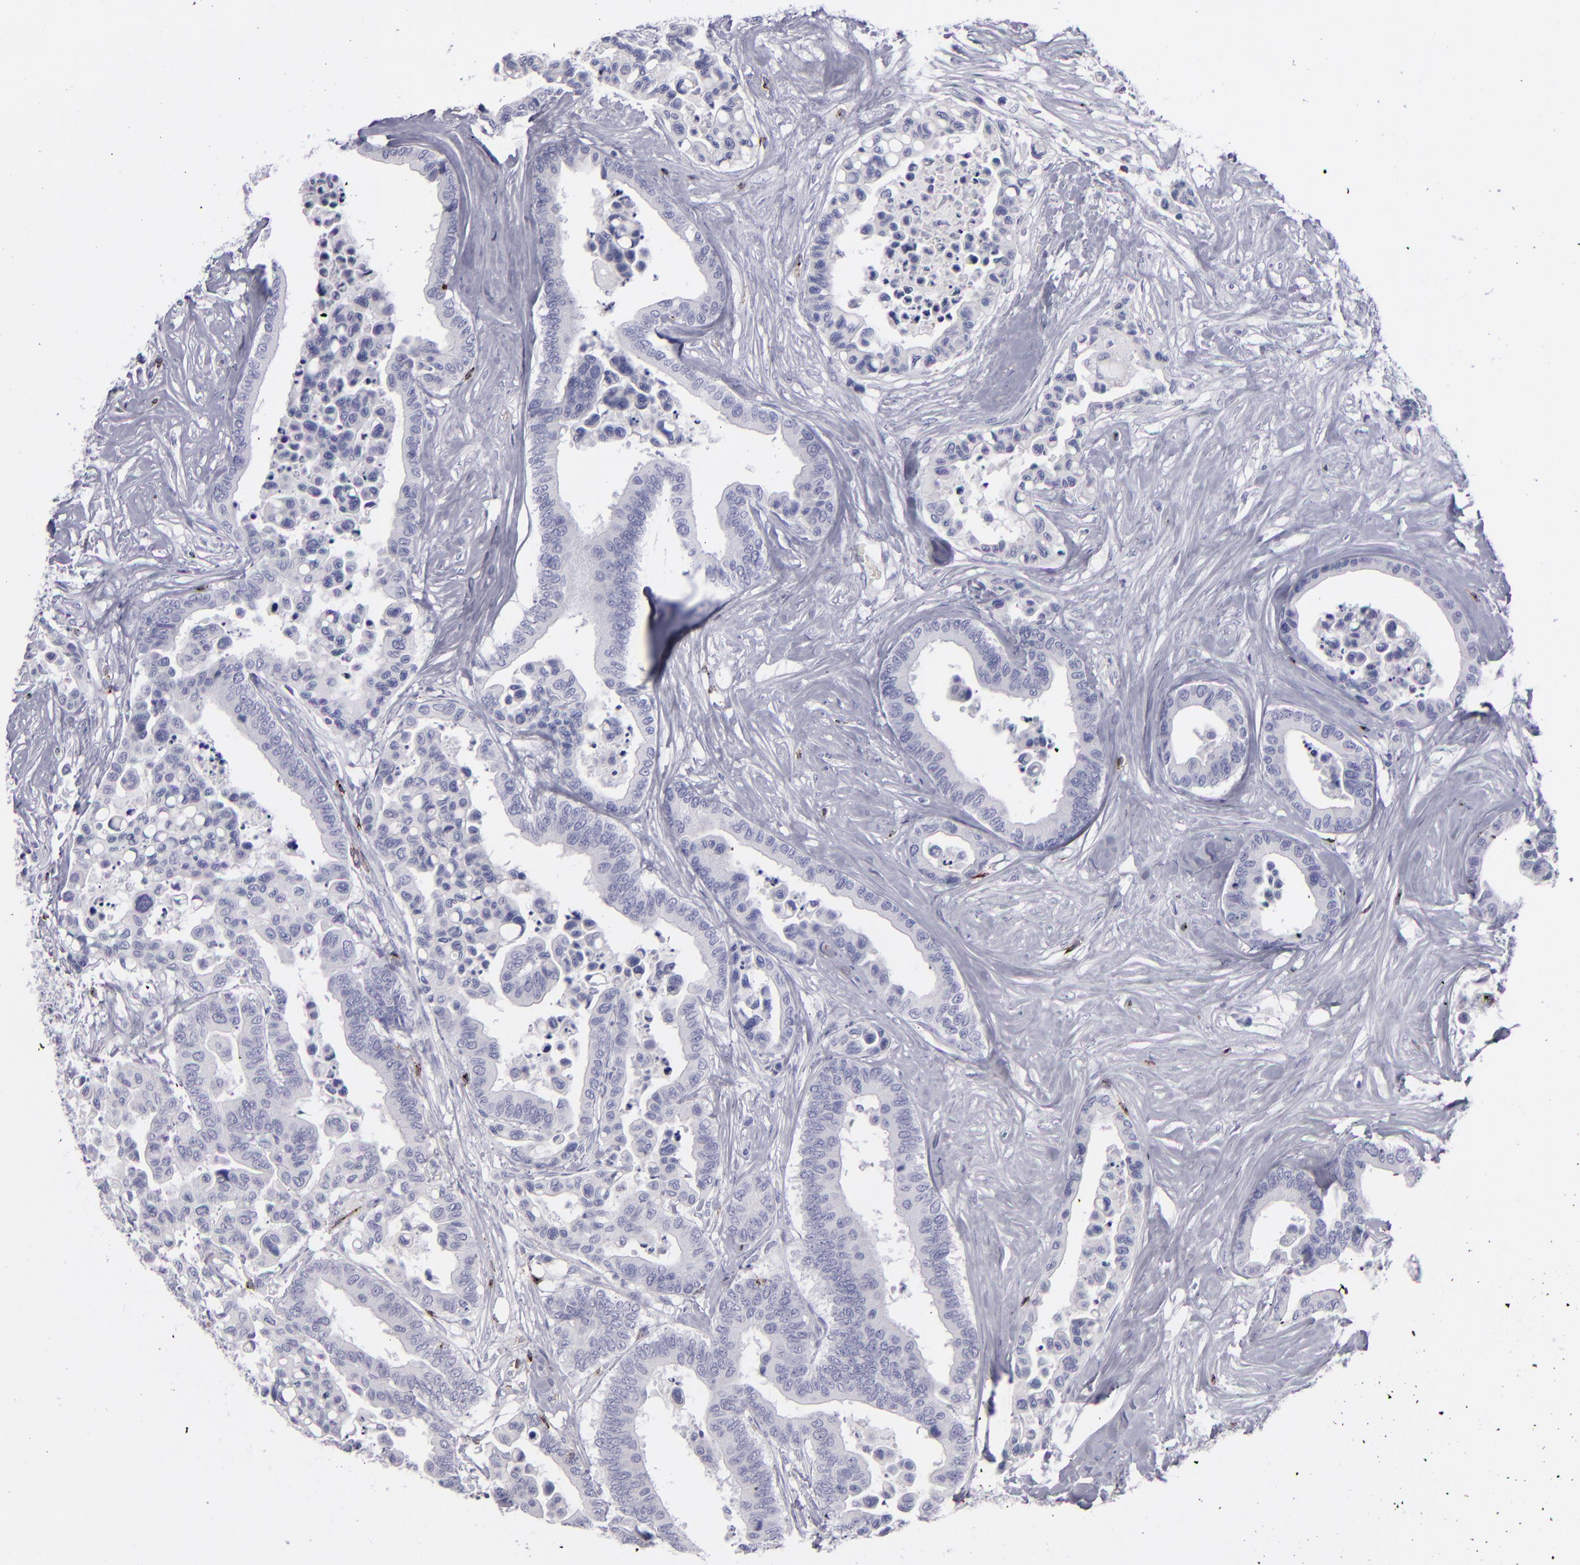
{"staining": {"intensity": "negative", "quantity": "none", "location": "none"}, "tissue": "colorectal cancer", "cell_type": "Tumor cells", "image_type": "cancer", "snomed": [{"axis": "morphology", "description": "Adenocarcinoma, NOS"}, {"axis": "topography", "description": "Colon"}], "caption": "Histopathology image shows no protein positivity in tumor cells of adenocarcinoma (colorectal) tissue.", "gene": "CD2", "patient": {"sex": "male", "age": 82}}